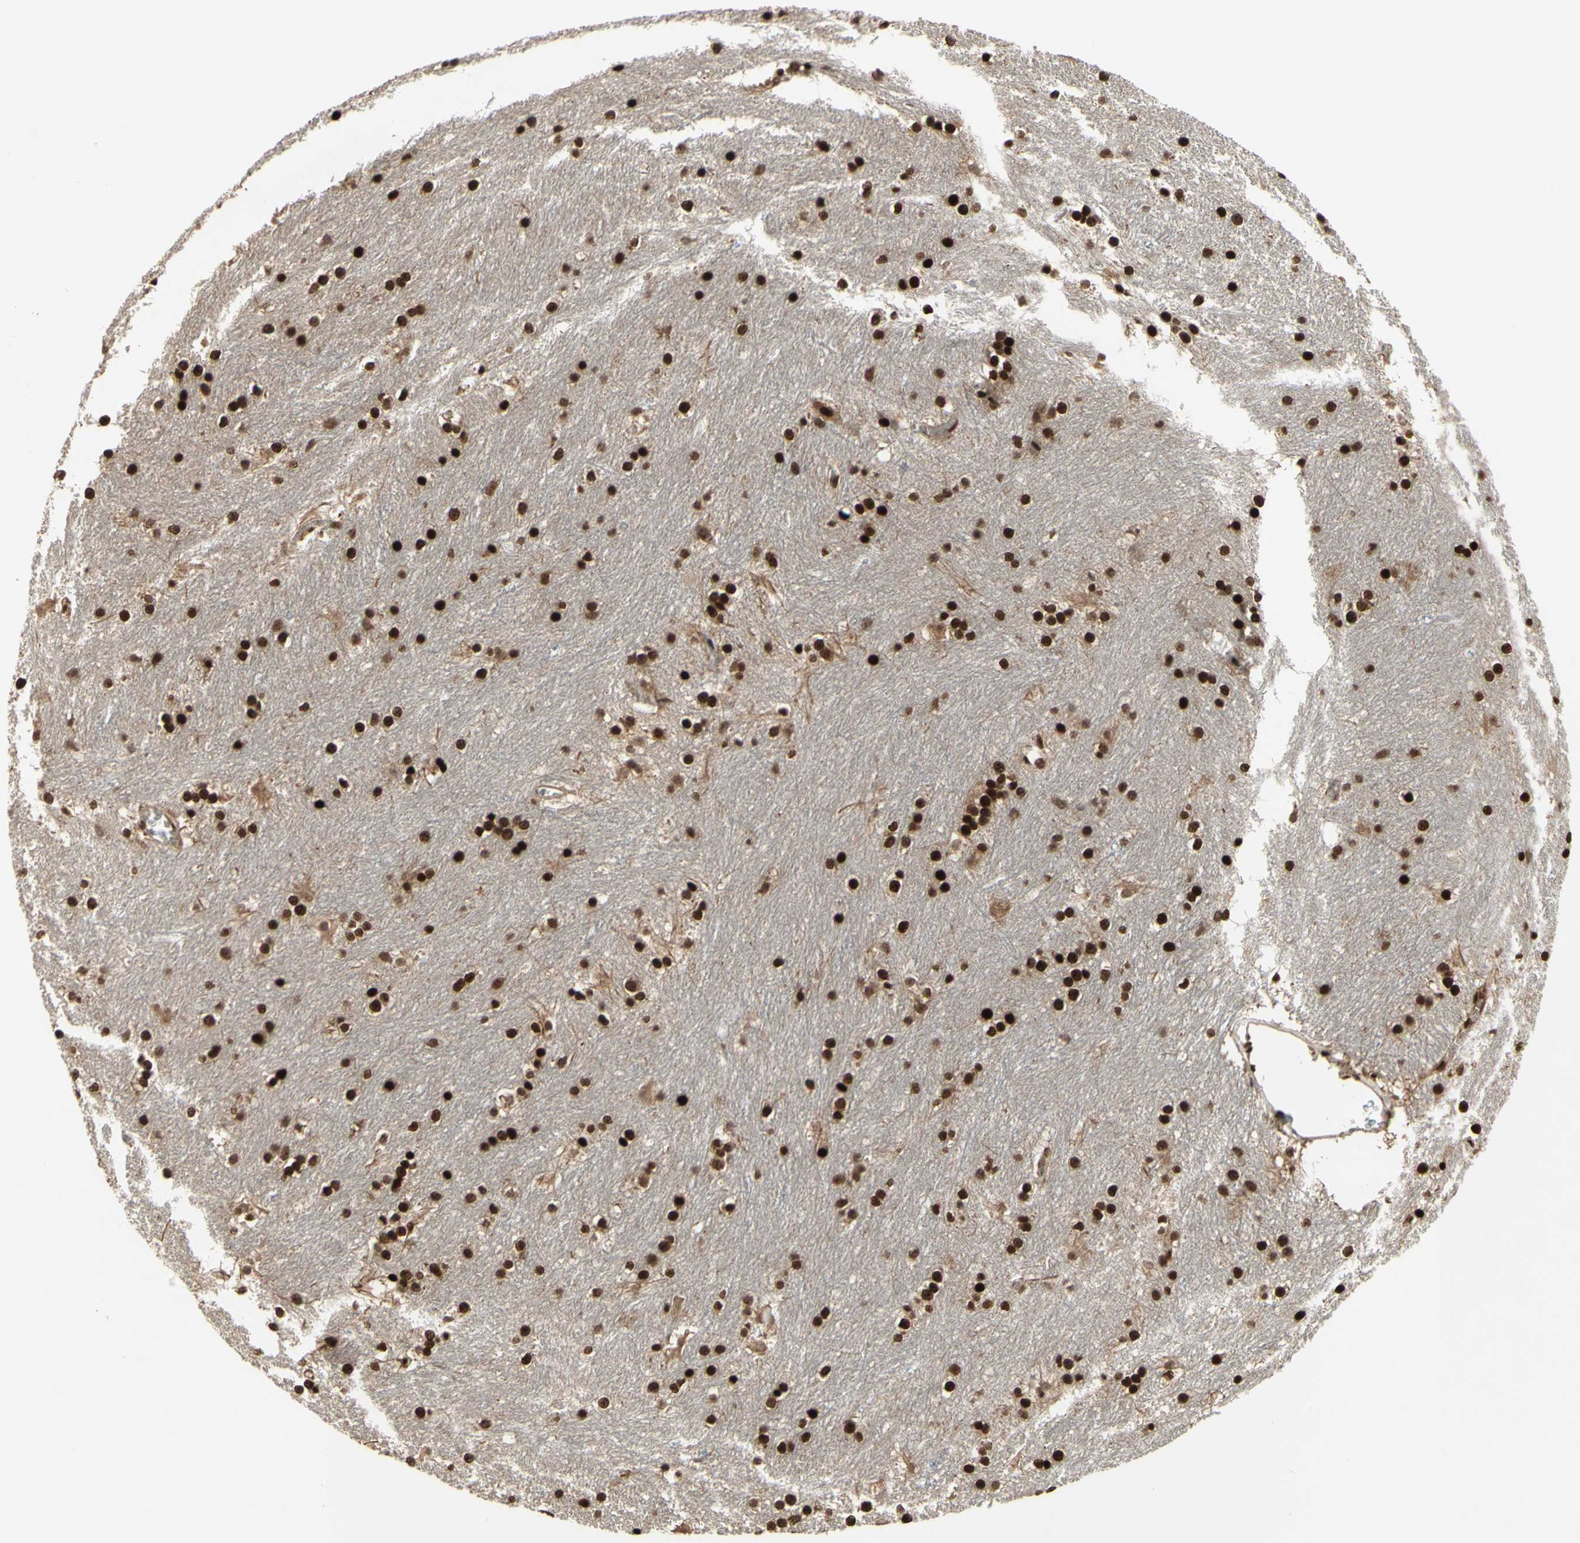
{"staining": {"intensity": "strong", "quantity": ">75%", "location": "nuclear"}, "tissue": "caudate", "cell_type": "Glial cells", "image_type": "normal", "snomed": [{"axis": "morphology", "description": "Normal tissue, NOS"}, {"axis": "topography", "description": "Lateral ventricle wall"}], "caption": "IHC staining of benign caudate, which exhibits high levels of strong nuclear expression in about >75% of glial cells indicating strong nuclear protein staining. The staining was performed using DAB (3,3'-diaminobenzidine) (brown) for protein detection and nuclei were counterstained in hematoxylin (blue).", "gene": "CBX1", "patient": {"sex": "female", "age": 19}}